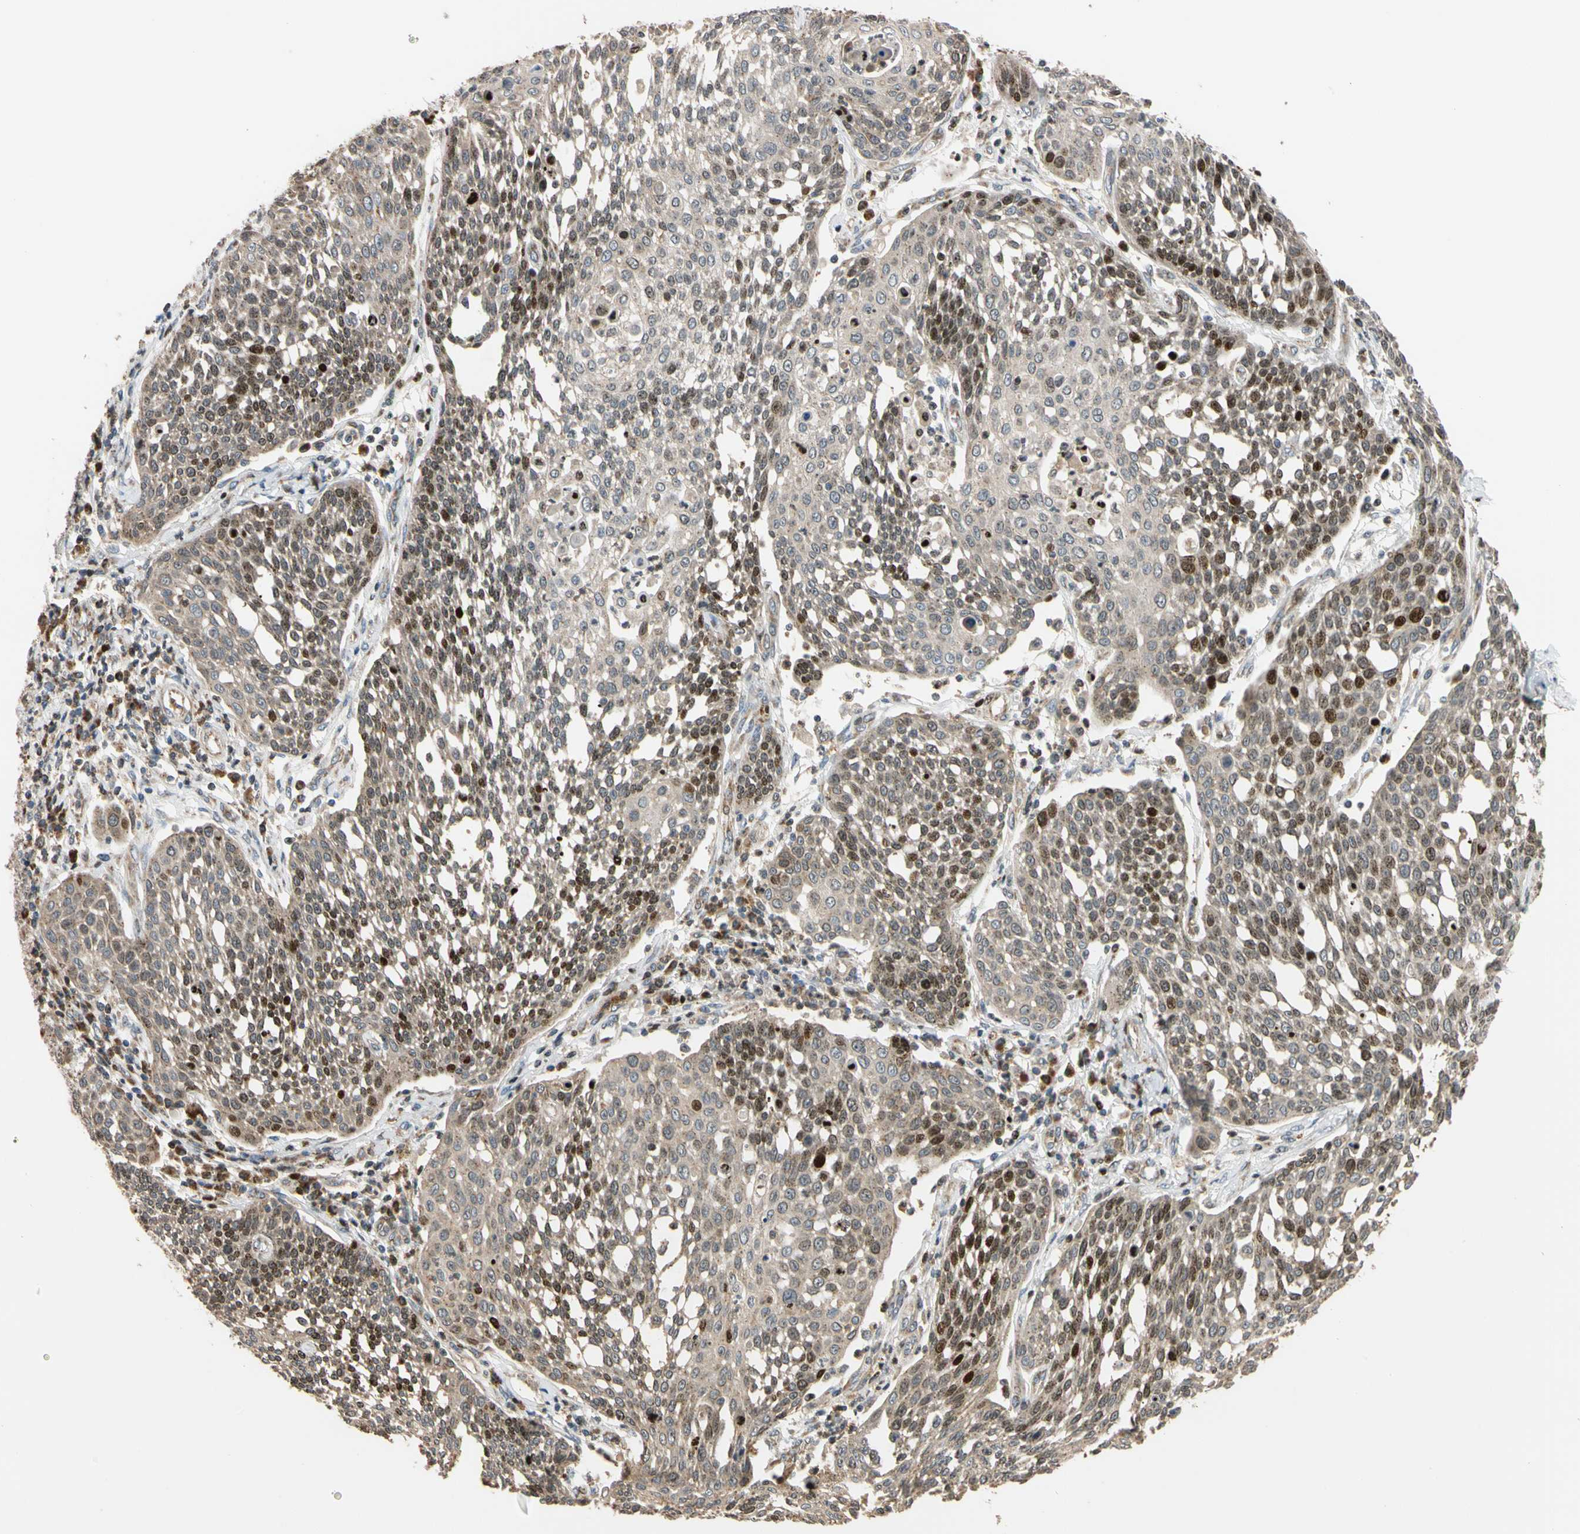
{"staining": {"intensity": "moderate", "quantity": "25%-75%", "location": "cytoplasmic/membranous,nuclear"}, "tissue": "cervical cancer", "cell_type": "Tumor cells", "image_type": "cancer", "snomed": [{"axis": "morphology", "description": "Squamous cell carcinoma, NOS"}, {"axis": "topography", "description": "Cervix"}], "caption": "Moderate cytoplasmic/membranous and nuclear positivity is identified in about 25%-75% of tumor cells in cervical cancer (squamous cell carcinoma). The protein is stained brown, and the nuclei are stained in blue (DAB IHC with brightfield microscopy, high magnification).", "gene": "IP6K2", "patient": {"sex": "female", "age": 34}}